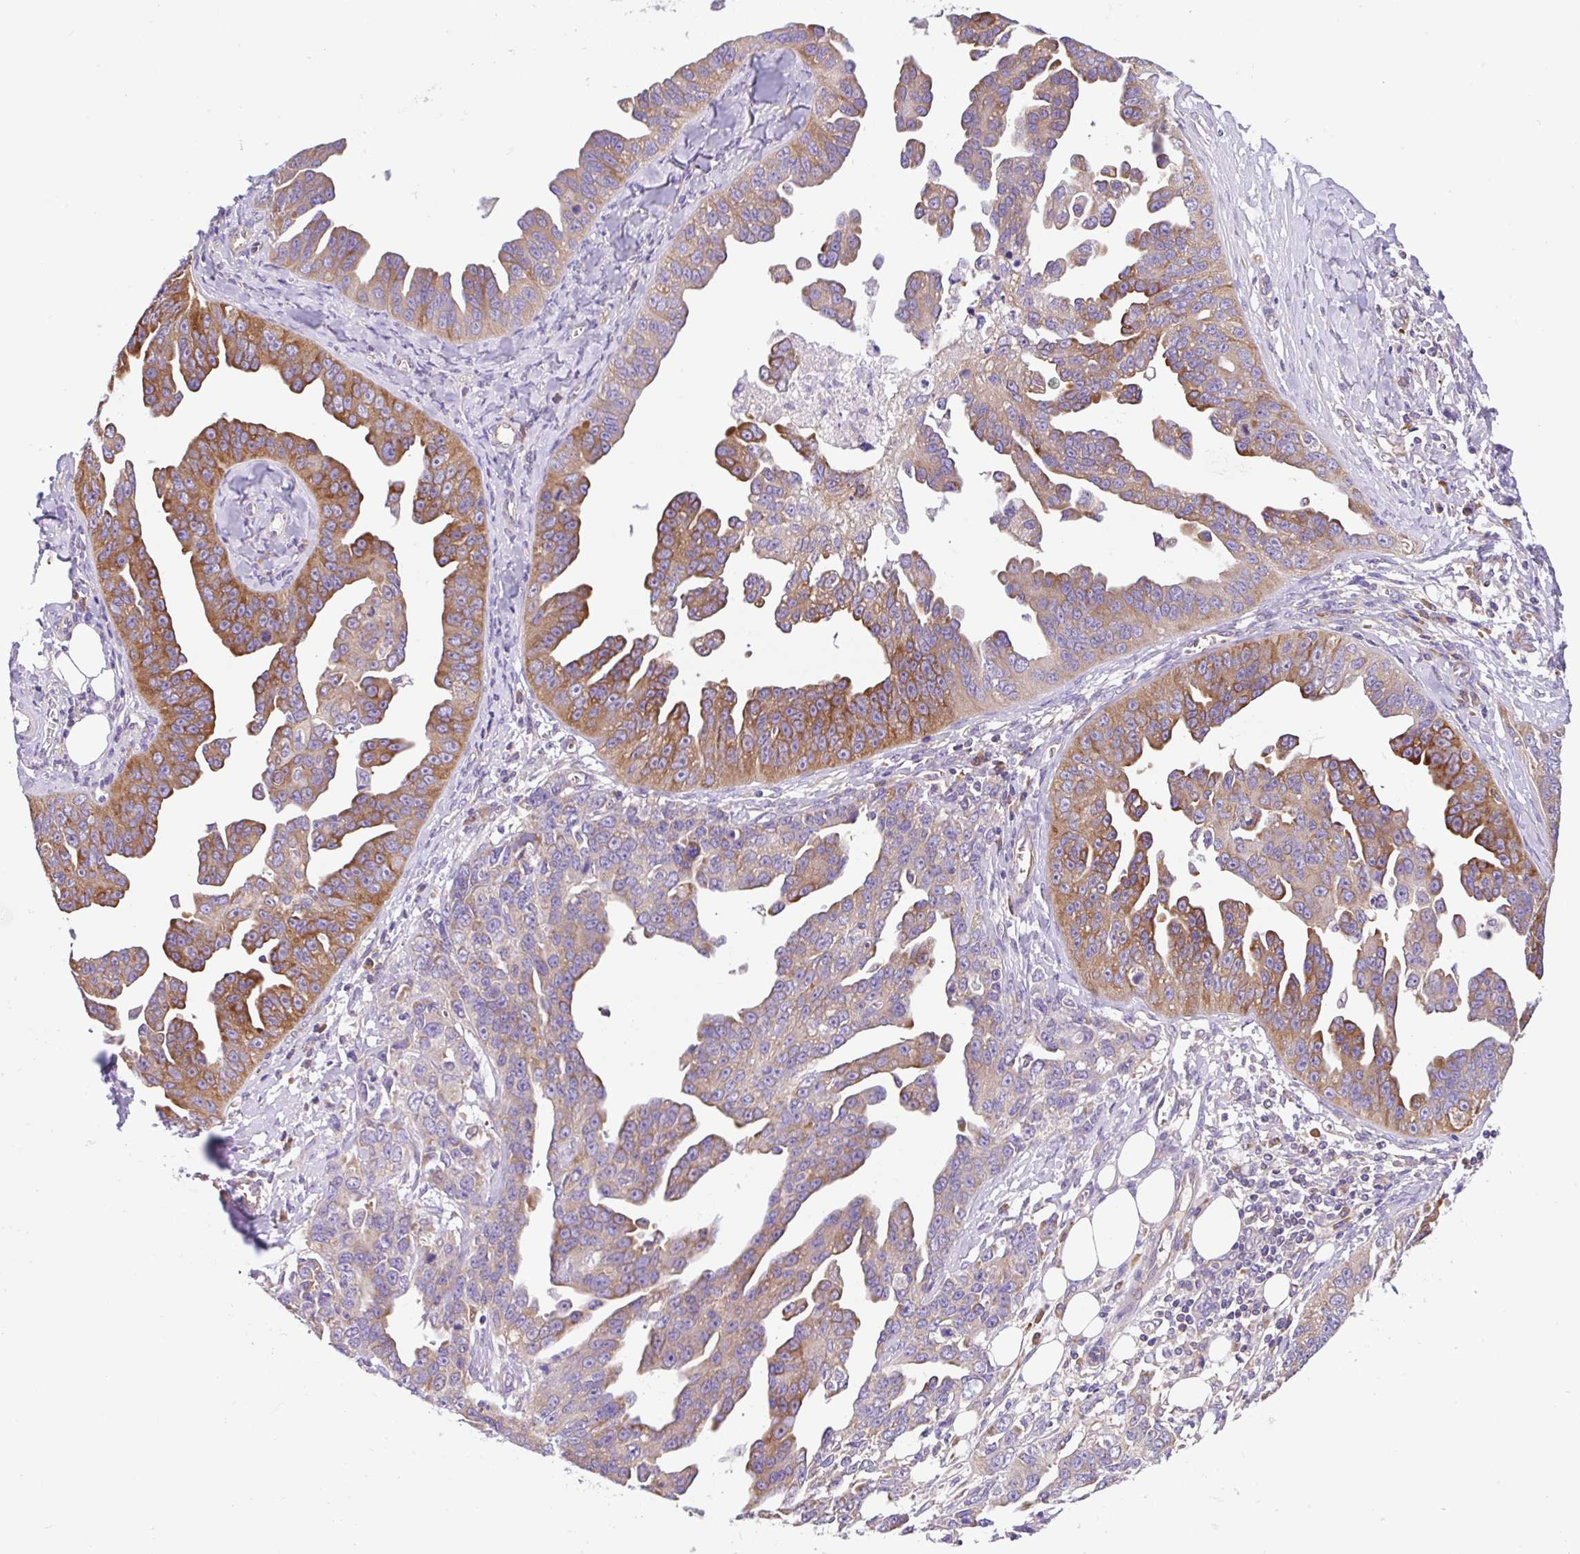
{"staining": {"intensity": "moderate", "quantity": ">75%", "location": "cytoplasmic/membranous"}, "tissue": "ovarian cancer", "cell_type": "Tumor cells", "image_type": "cancer", "snomed": [{"axis": "morphology", "description": "Cystadenocarcinoma, serous, NOS"}, {"axis": "topography", "description": "Ovary"}], "caption": "Immunohistochemistry (IHC) of human ovarian cancer (serous cystadenocarcinoma) reveals medium levels of moderate cytoplasmic/membranous positivity in about >75% of tumor cells.", "gene": "GFPT2", "patient": {"sex": "female", "age": 75}}